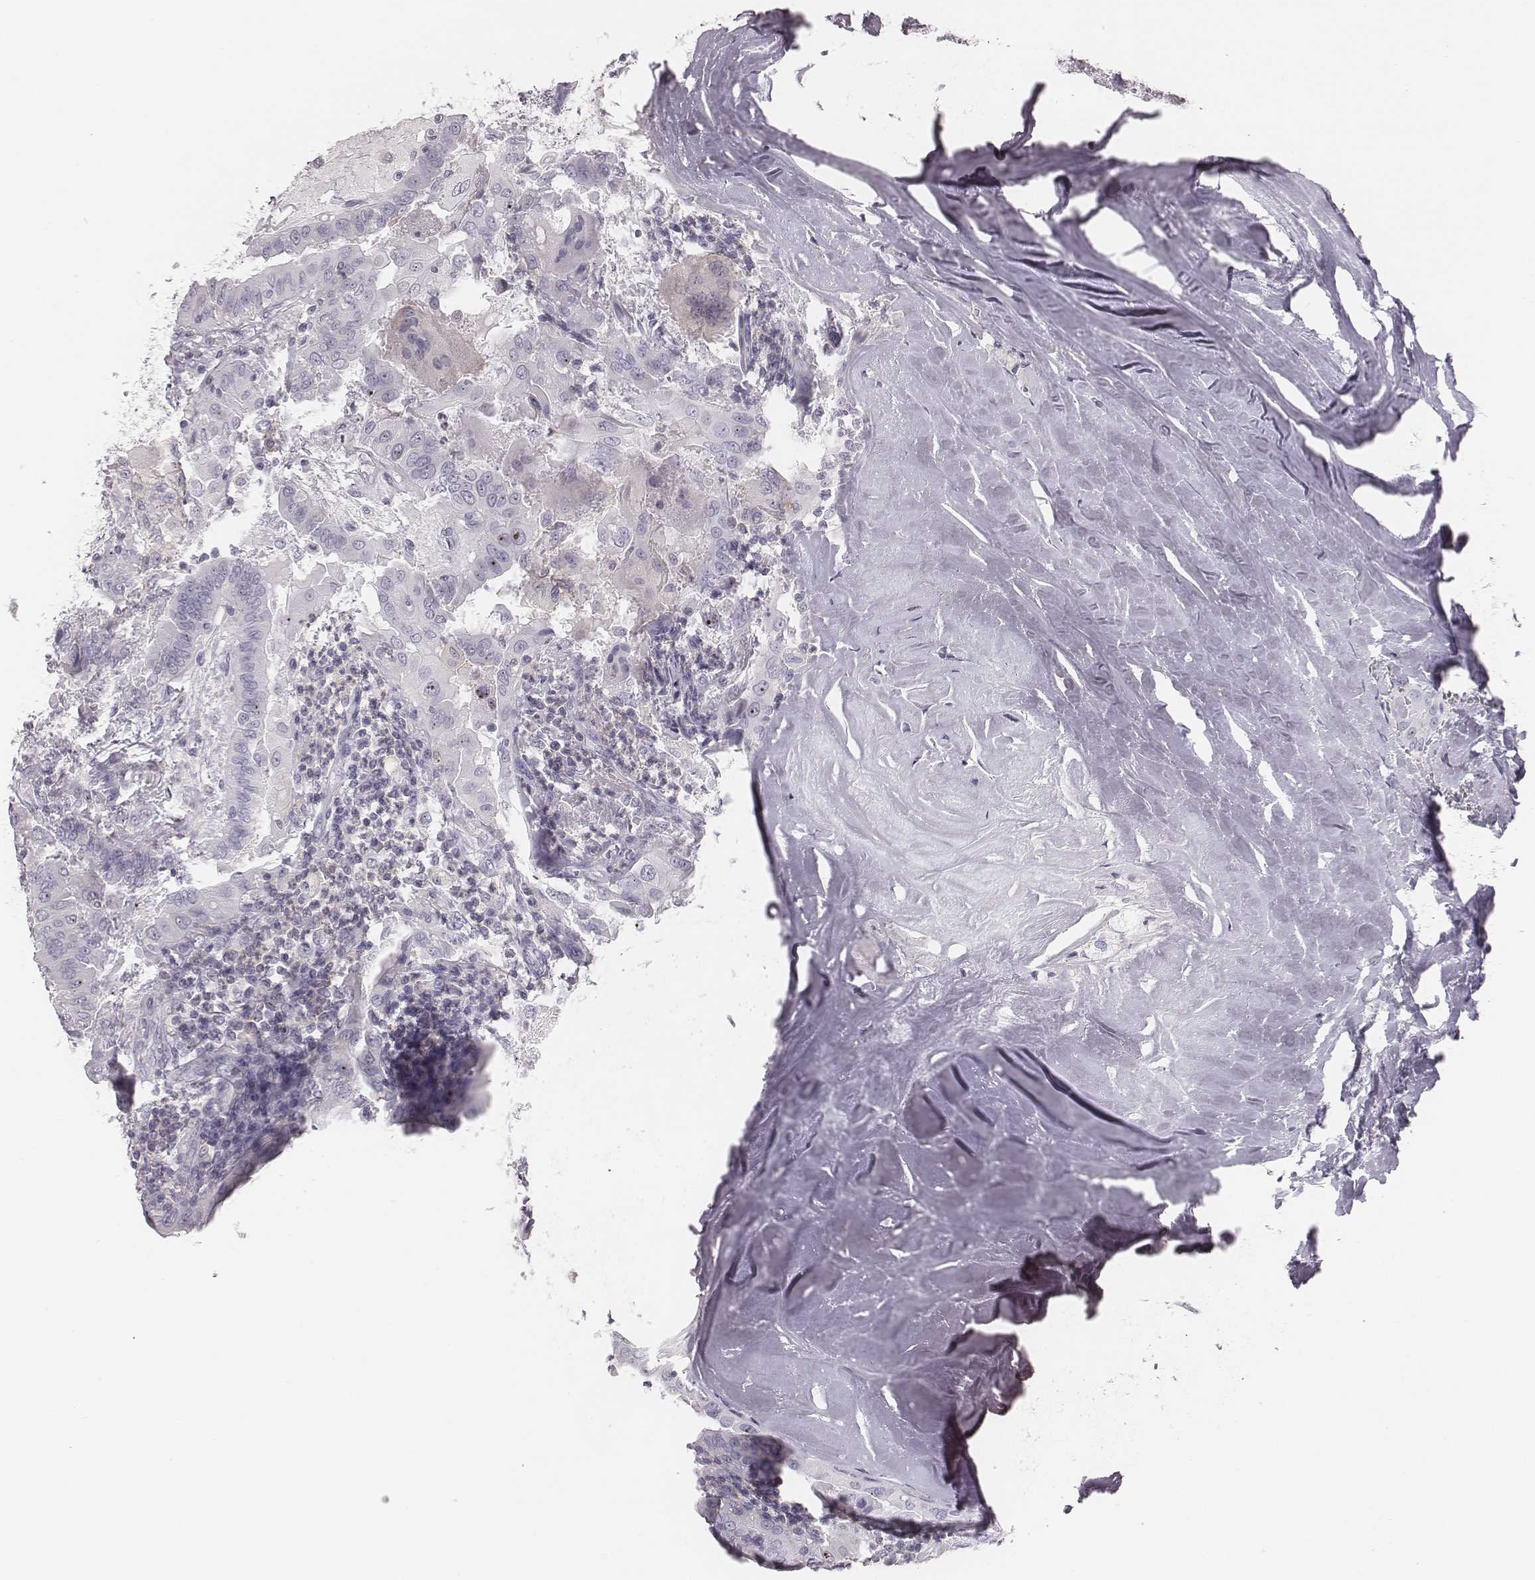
{"staining": {"intensity": "negative", "quantity": "none", "location": "none"}, "tissue": "thyroid cancer", "cell_type": "Tumor cells", "image_type": "cancer", "snomed": [{"axis": "morphology", "description": "Papillary adenocarcinoma, NOS"}, {"axis": "topography", "description": "Thyroid gland"}], "caption": "An image of human thyroid papillary adenocarcinoma is negative for staining in tumor cells.", "gene": "ZNF365", "patient": {"sex": "female", "age": 37}}